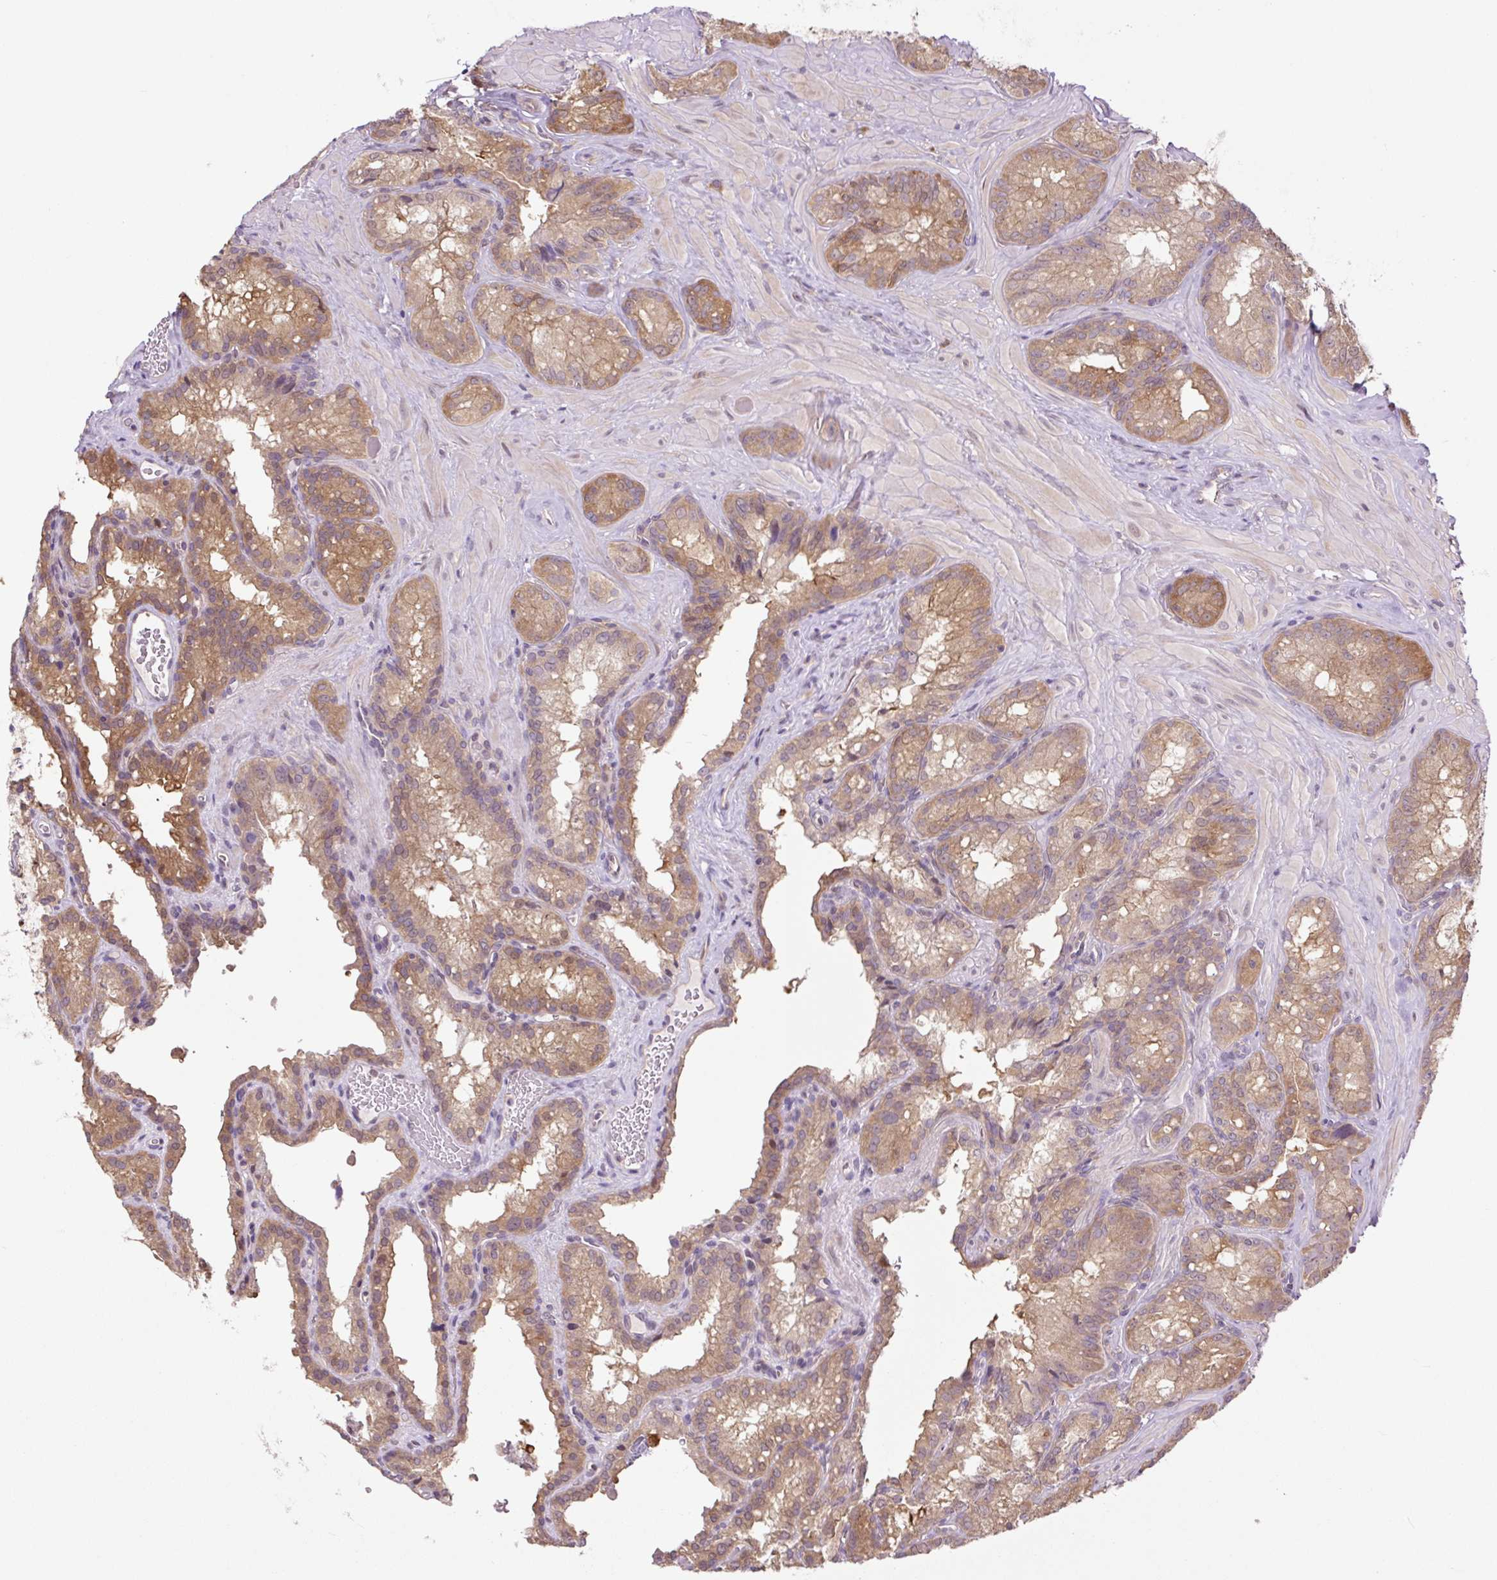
{"staining": {"intensity": "moderate", "quantity": ">75%", "location": "cytoplasmic/membranous"}, "tissue": "seminal vesicle", "cell_type": "Glandular cells", "image_type": "normal", "snomed": [{"axis": "morphology", "description": "Normal tissue, NOS"}, {"axis": "topography", "description": "Seminal veicle"}], "caption": "This micrograph demonstrates immunohistochemistry (IHC) staining of benign human seminal vesicle, with medium moderate cytoplasmic/membranous staining in about >75% of glandular cells.", "gene": "TPT1", "patient": {"sex": "male", "age": 47}}